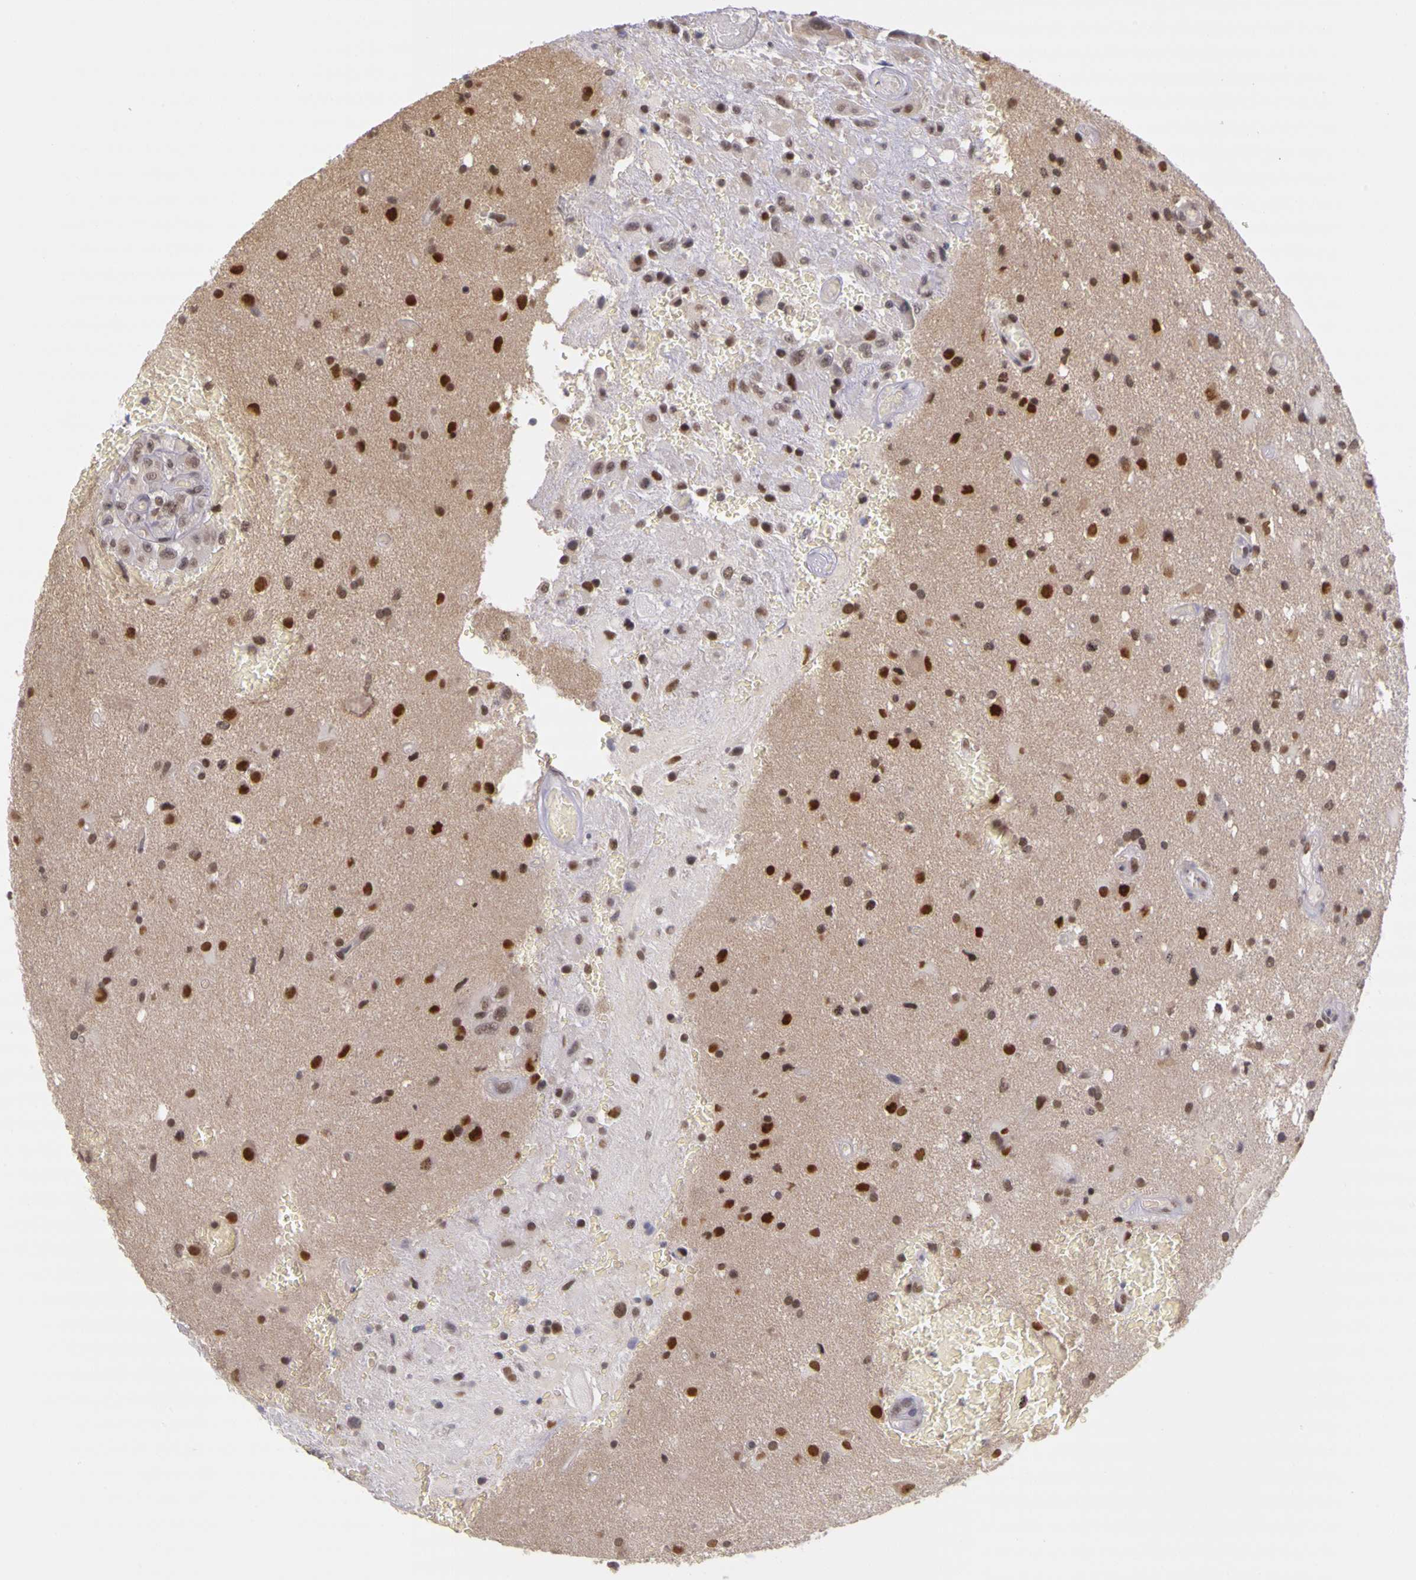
{"staining": {"intensity": "strong", "quantity": "25%-75%", "location": "nuclear"}, "tissue": "glioma", "cell_type": "Tumor cells", "image_type": "cancer", "snomed": [{"axis": "morphology", "description": "Glioma, malignant, High grade"}, {"axis": "topography", "description": "Brain"}], "caption": "High-power microscopy captured an IHC photomicrograph of glioma, revealing strong nuclear positivity in approximately 25%-75% of tumor cells.", "gene": "WDR13", "patient": {"sex": "male", "age": 48}}